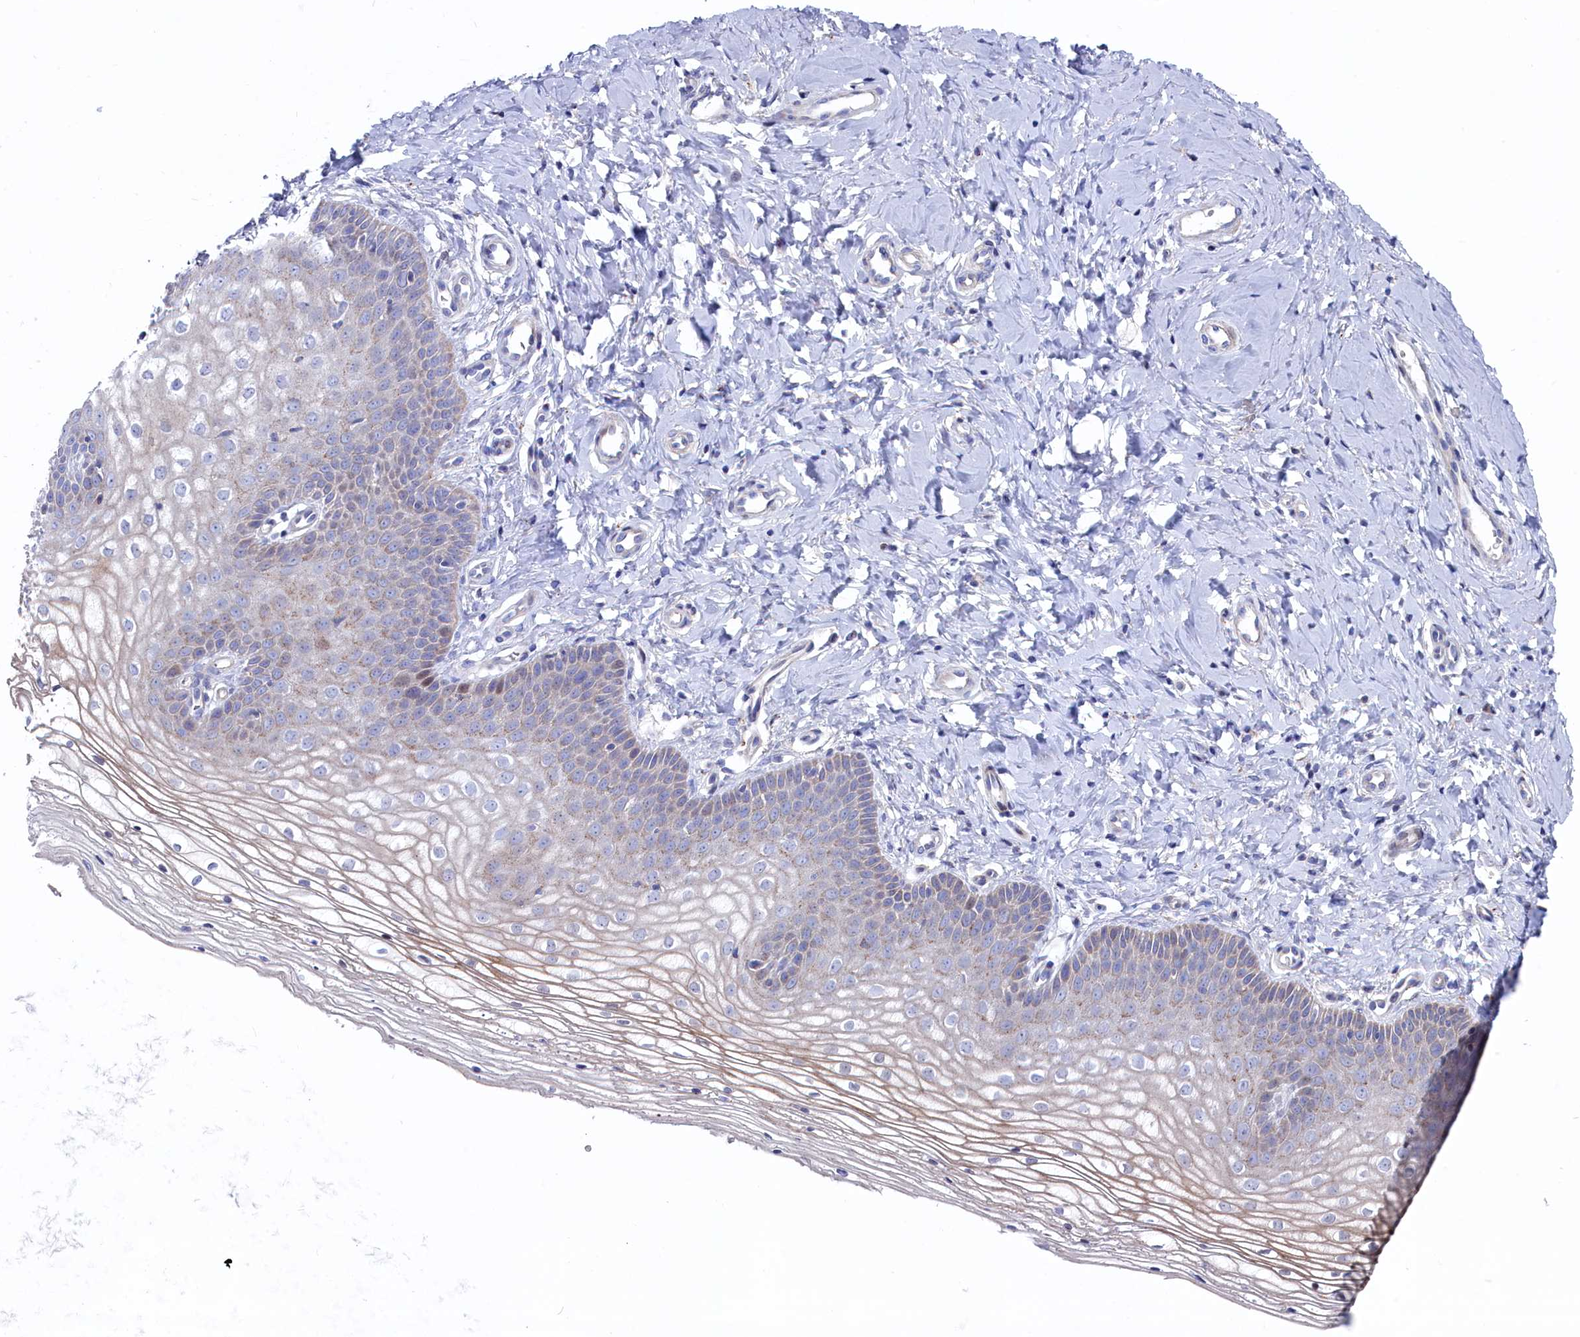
{"staining": {"intensity": "moderate", "quantity": "<25%", "location": "cytoplasmic/membranous"}, "tissue": "vagina", "cell_type": "Squamous epithelial cells", "image_type": "normal", "snomed": [{"axis": "morphology", "description": "Normal tissue, NOS"}, {"axis": "topography", "description": "Vagina"}], "caption": "A histopathology image showing moderate cytoplasmic/membranous expression in approximately <25% of squamous epithelial cells in normal vagina, as visualized by brown immunohistochemical staining.", "gene": "NUDT7", "patient": {"sex": "female", "age": 68}}